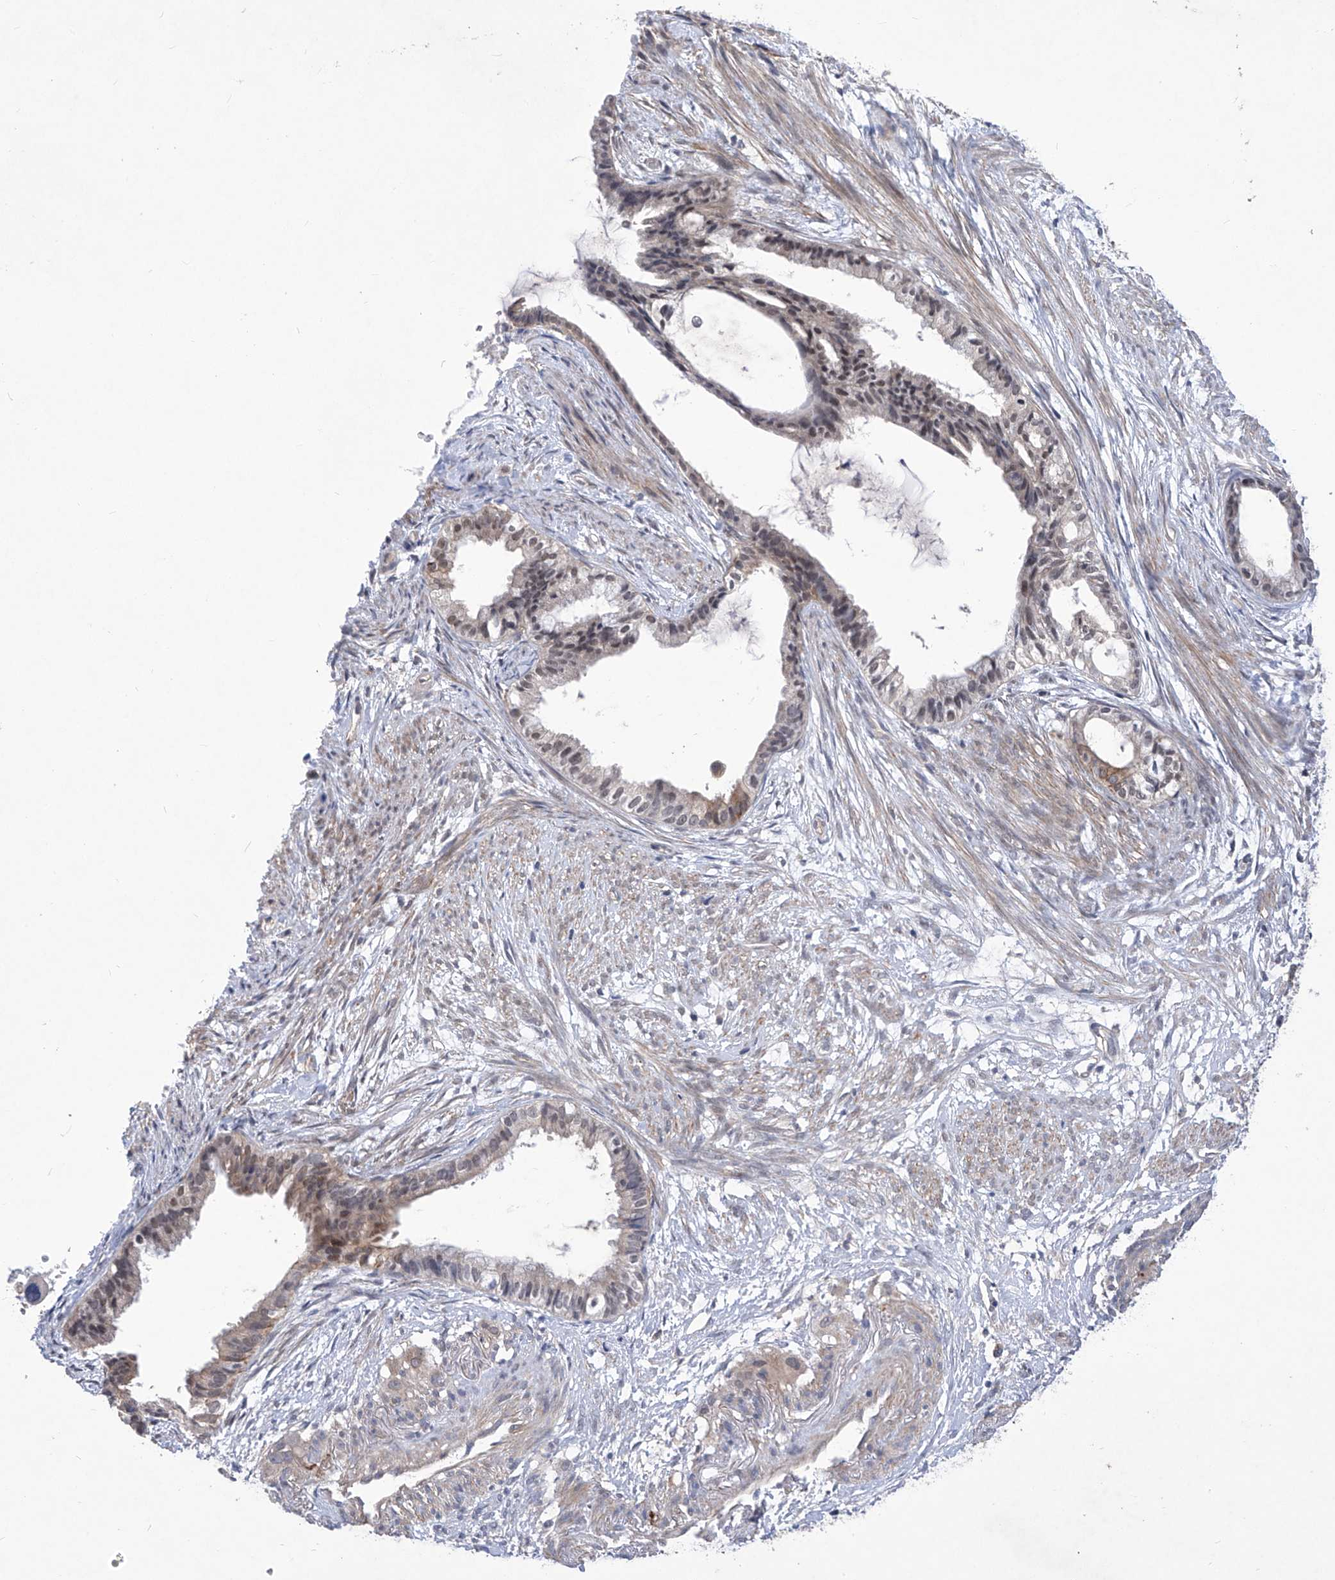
{"staining": {"intensity": "moderate", "quantity": "<25%", "location": "cytoplasmic/membranous,nuclear"}, "tissue": "cervical cancer", "cell_type": "Tumor cells", "image_type": "cancer", "snomed": [{"axis": "morphology", "description": "Normal tissue, NOS"}, {"axis": "morphology", "description": "Adenocarcinoma, NOS"}, {"axis": "topography", "description": "Cervix"}, {"axis": "topography", "description": "Endometrium"}], "caption": "Protein staining of cervical cancer tissue shows moderate cytoplasmic/membranous and nuclear expression in about <25% of tumor cells.", "gene": "KIFC2", "patient": {"sex": "female", "age": 86}}